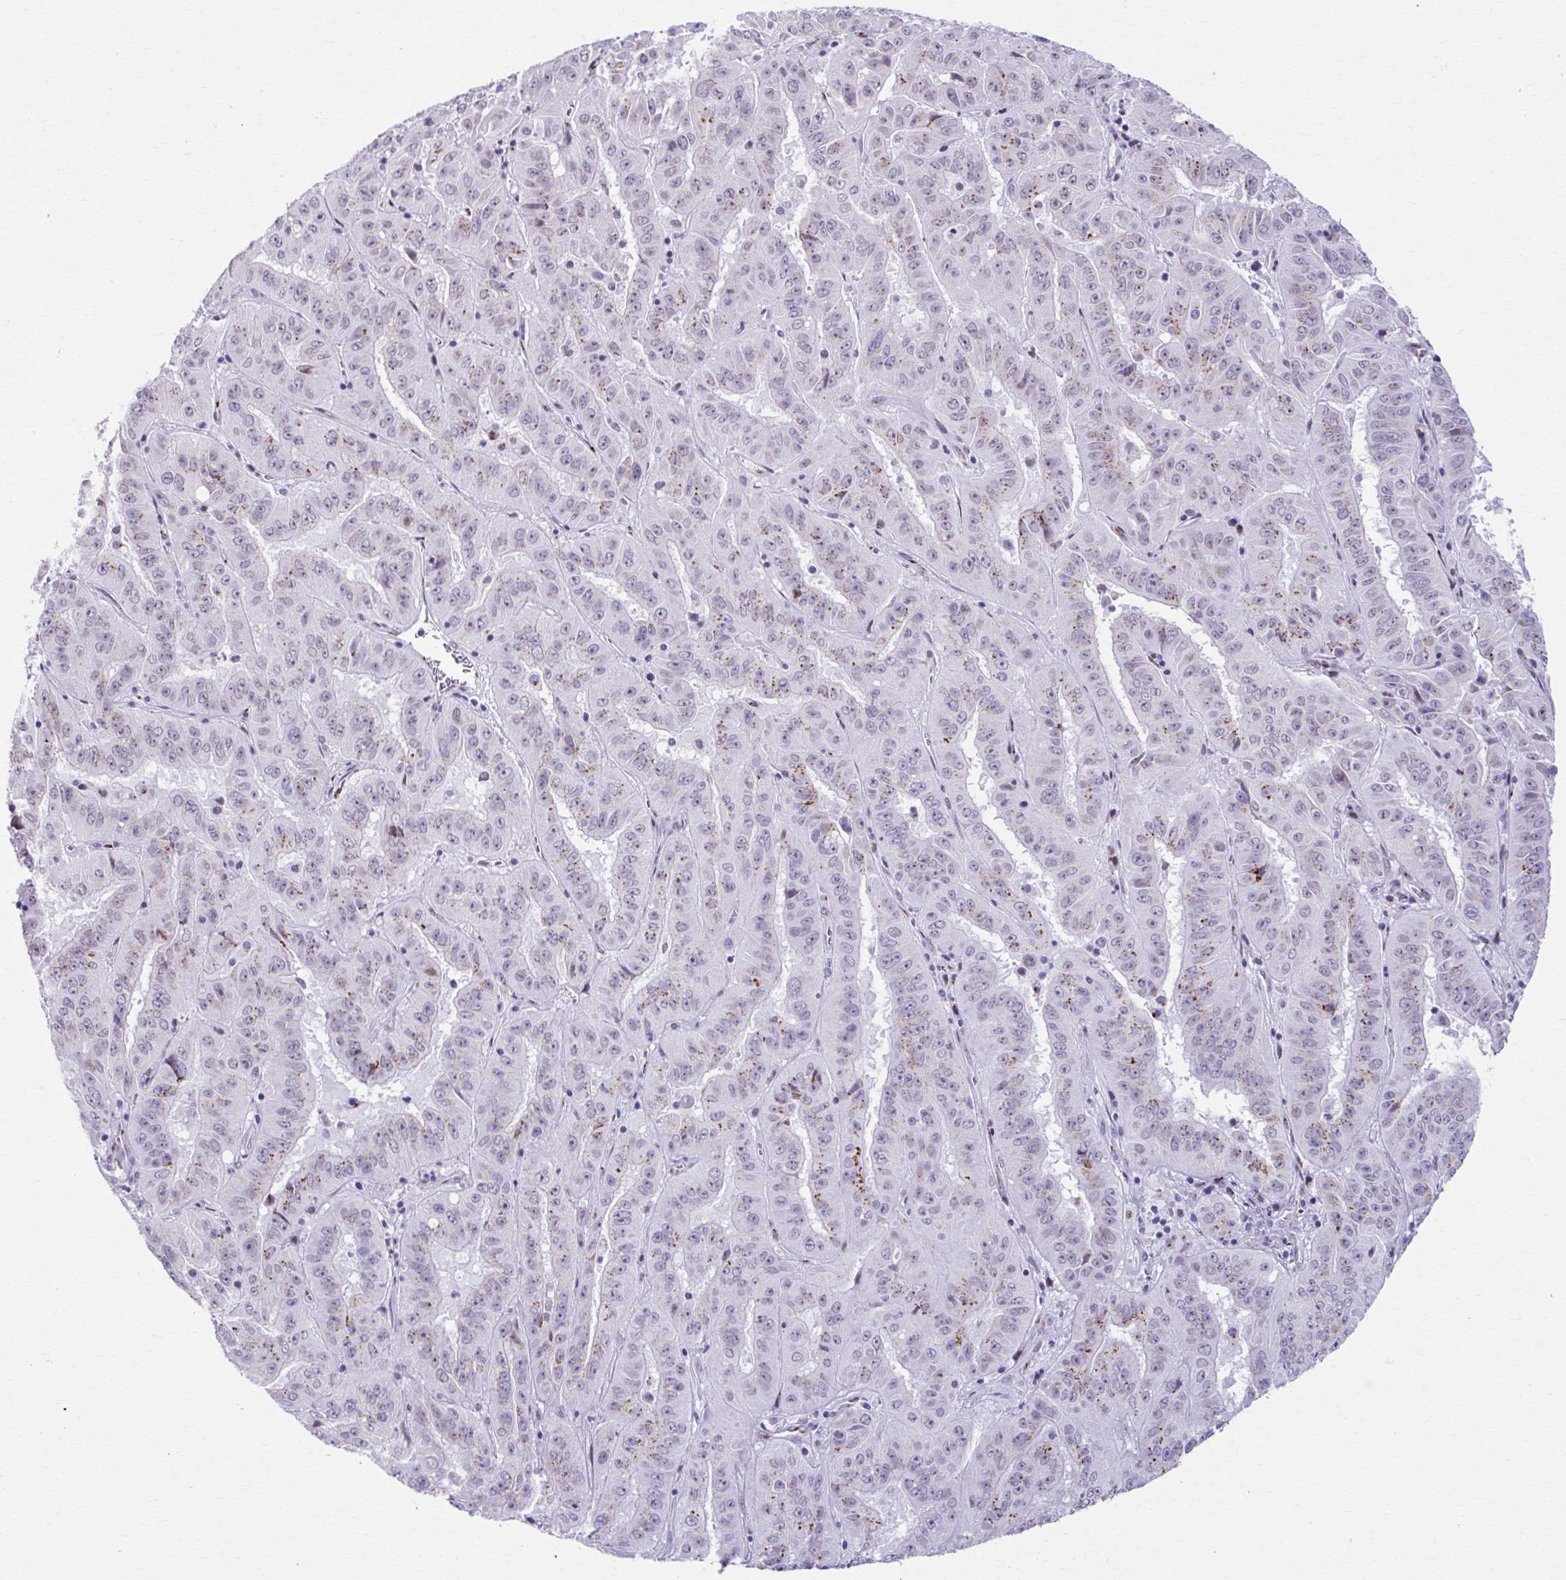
{"staining": {"intensity": "moderate", "quantity": "25%-75%", "location": "cytoplasmic/membranous"}, "tissue": "pancreatic cancer", "cell_type": "Tumor cells", "image_type": "cancer", "snomed": [{"axis": "morphology", "description": "Adenocarcinoma, NOS"}, {"axis": "topography", "description": "Pancreas"}], "caption": "Pancreatic adenocarcinoma stained for a protein (brown) displays moderate cytoplasmic/membranous positive positivity in approximately 25%-75% of tumor cells.", "gene": "ZNF682", "patient": {"sex": "male", "age": 63}}